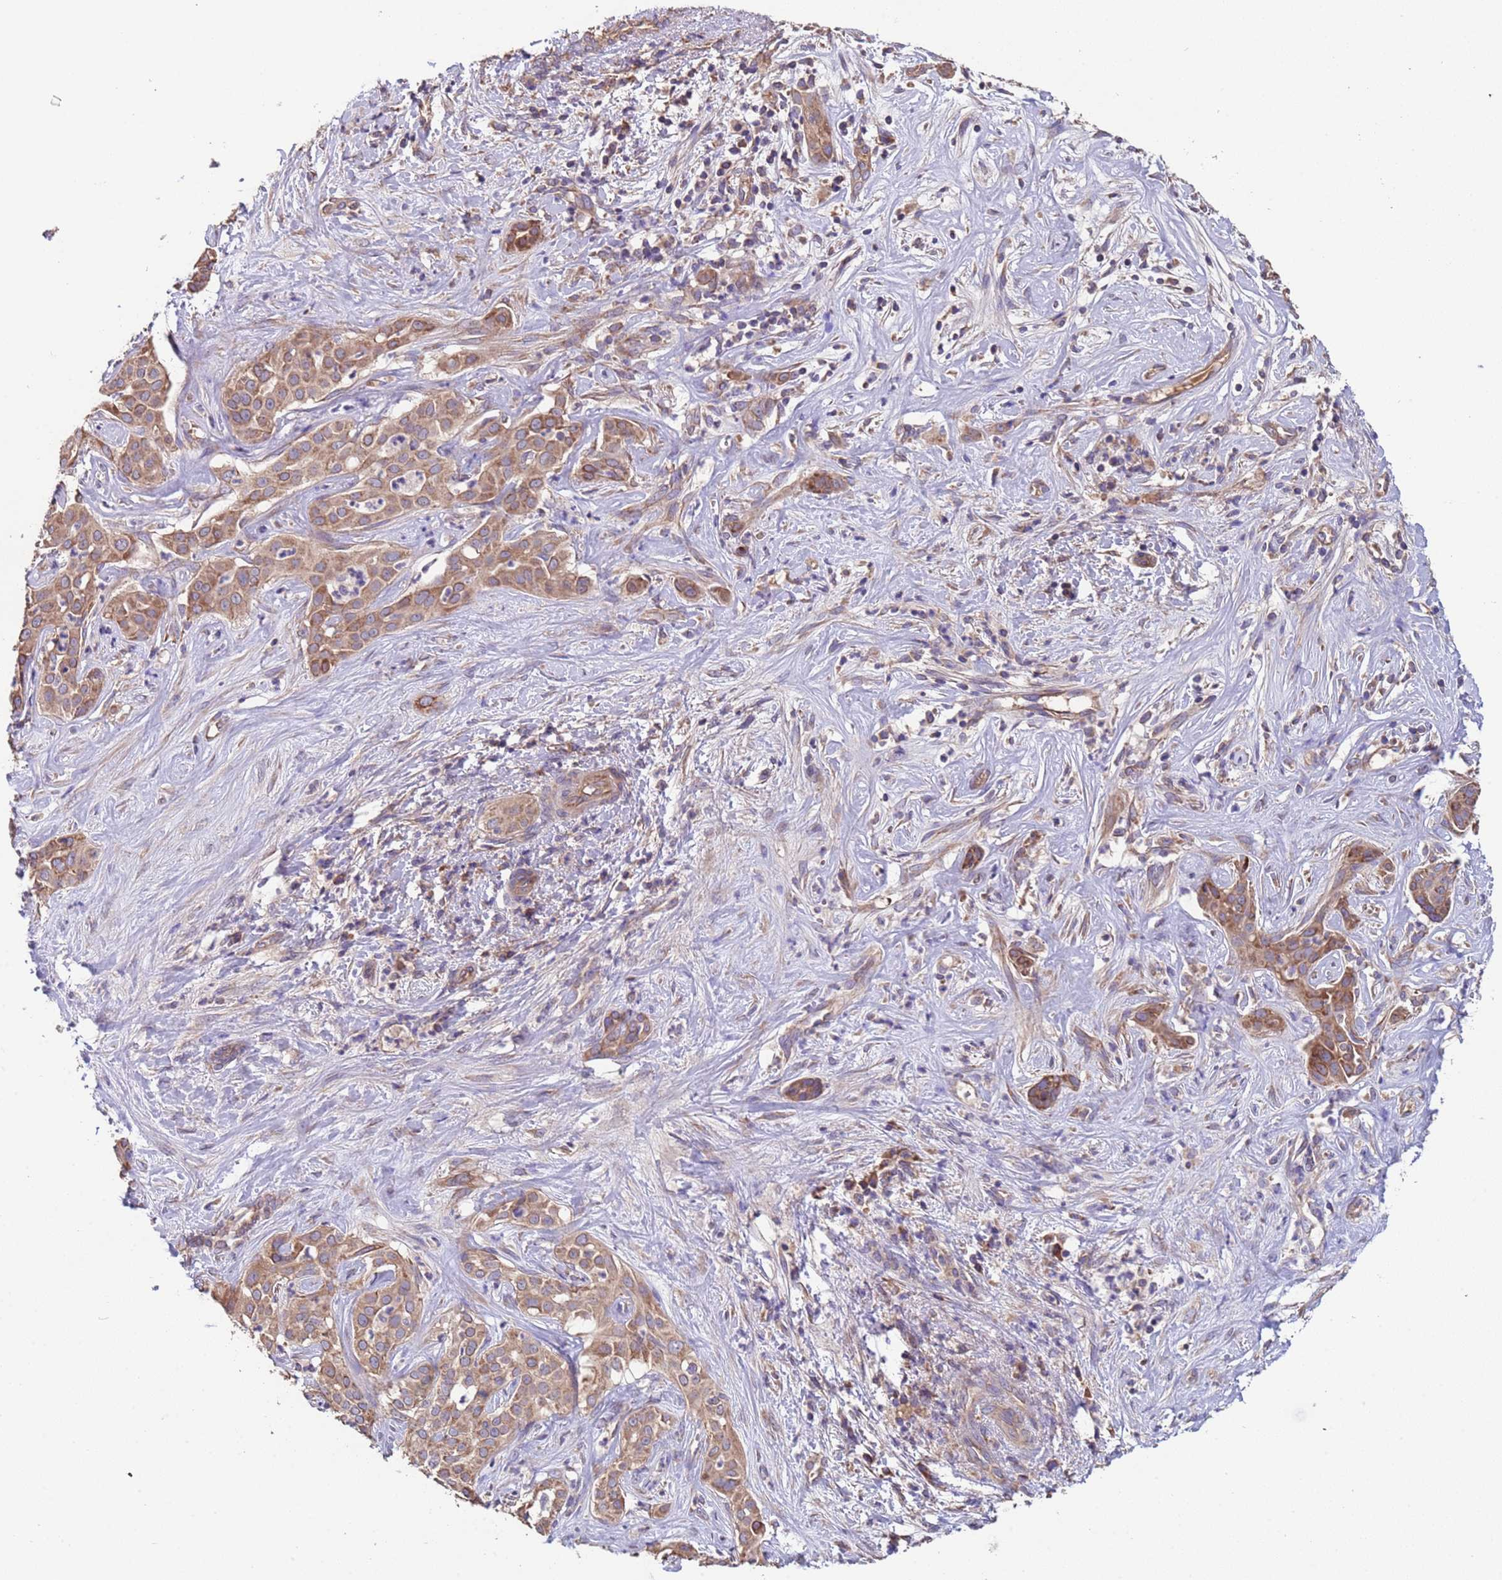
{"staining": {"intensity": "moderate", "quantity": ">75%", "location": "cytoplasmic/membranous"}, "tissue": "liver cancer", "cell_type": "Tumor cells", "image_type": "cancer", "snomed": [{"axis": "morphology", "description": "Cholangiocarcinoma"}, {"axis": "topography", "description": "Liver"}], "caption": "A photomicrograph of liver cancer (cholangiocarcinoma) stained for a protein exhibits moderate cytoplasmic/membranous brown staining in tumor cells.", "gene": "EEF1AKMT1", "patient": {"sex": "male", "age": 67}}